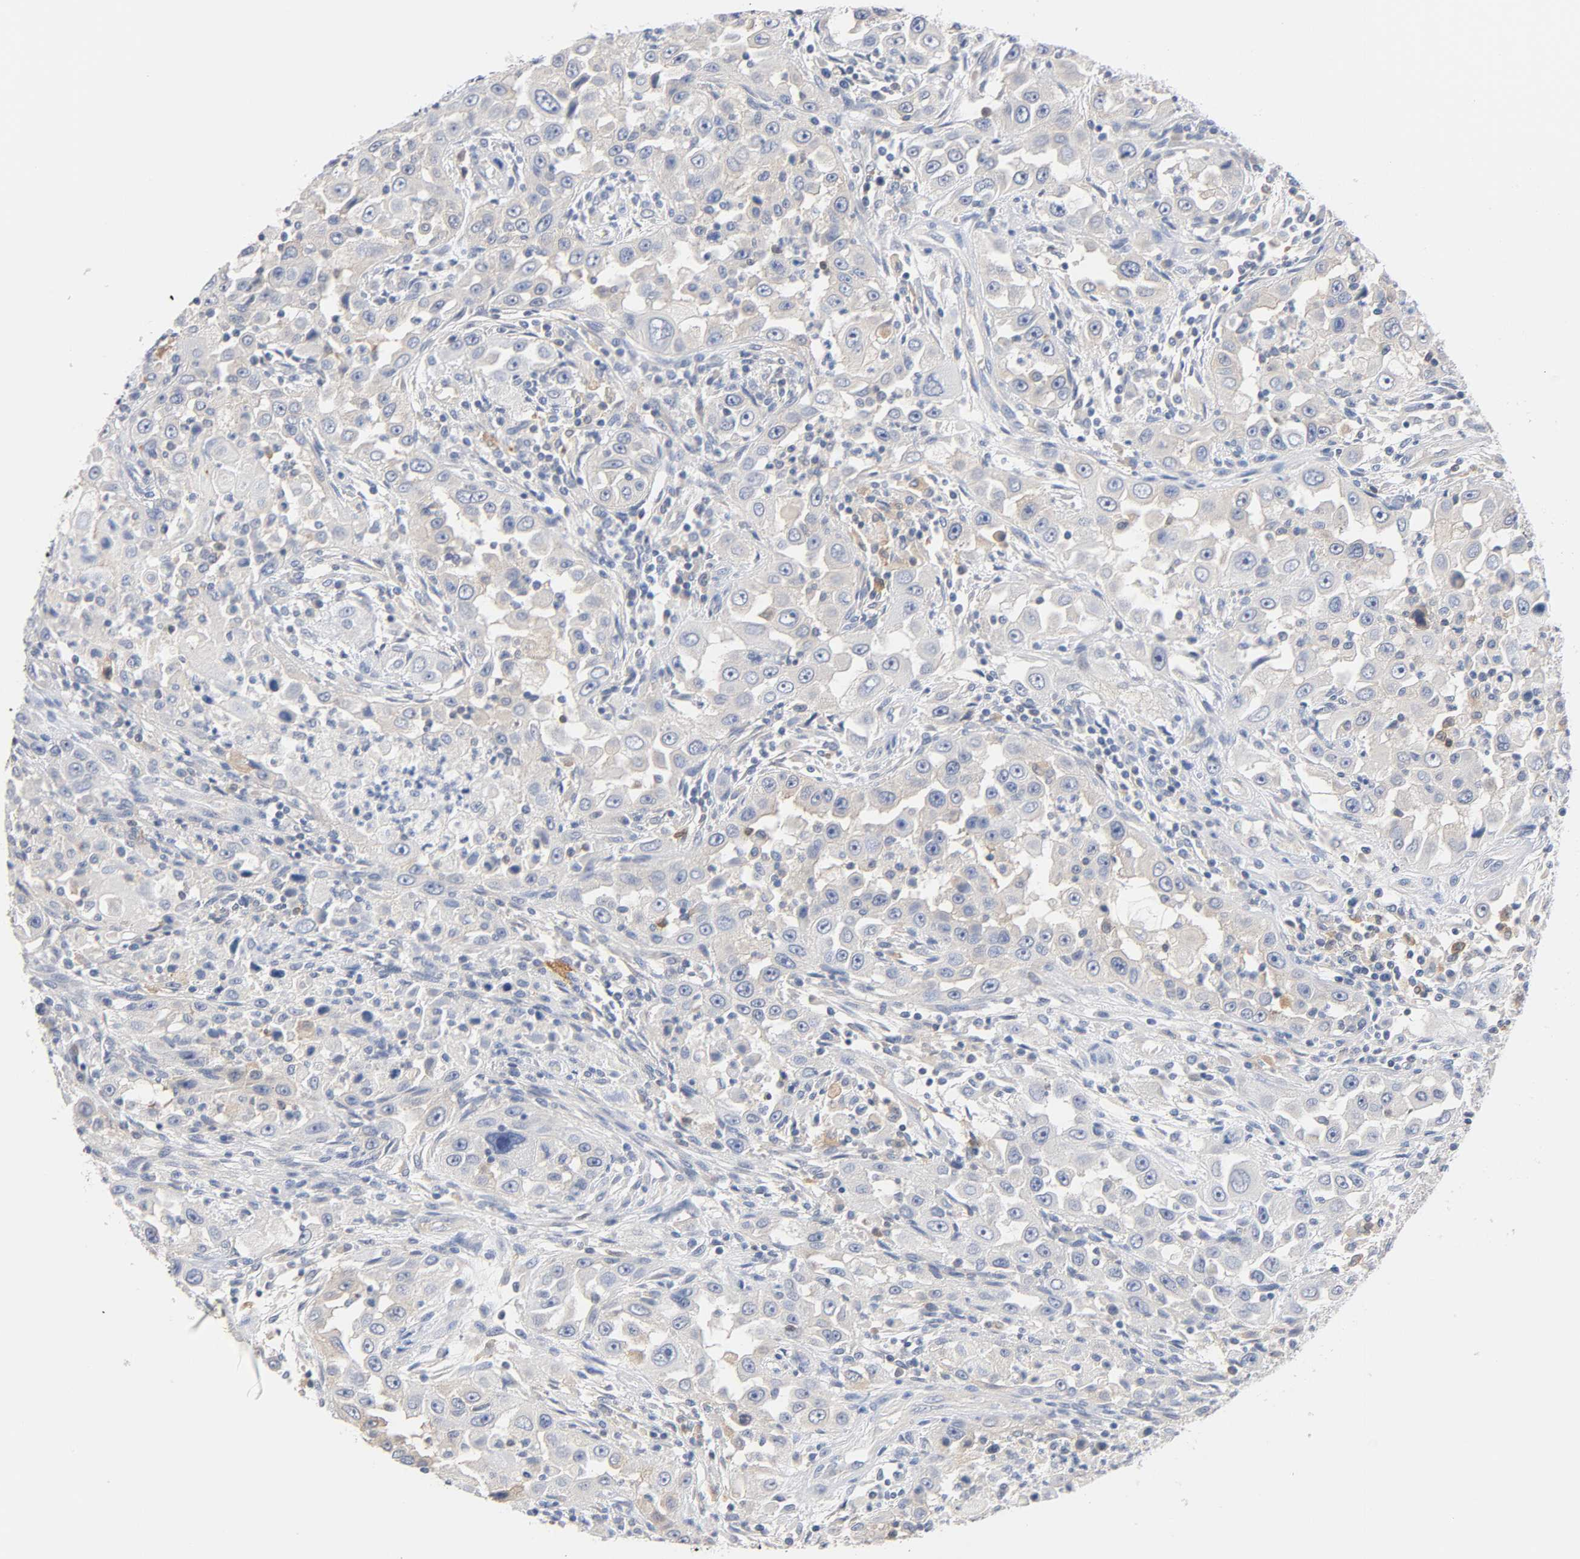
{"staining": {"intensity": "weak", "quantity": ">75%", "location": "cytoplasmic/membranous"}, "tissue": "head and neck cancer", "cell_type": "Tumor cells", "image_type": "cancer", "snomed": [{"axis": "morphology", "description": "Carcinoma, NOS"}, {"axis": "topography", "description": "Head-Neck"}], "caption": "High-power microscopy captured an immunohistochemistry histopathology image of head and neck cancer, revealing weak cytoplasmic/membranous expression in about >75% of tumor cells.", "gene": "MALT1", "patient": {"sex": "male", "age": 87}}